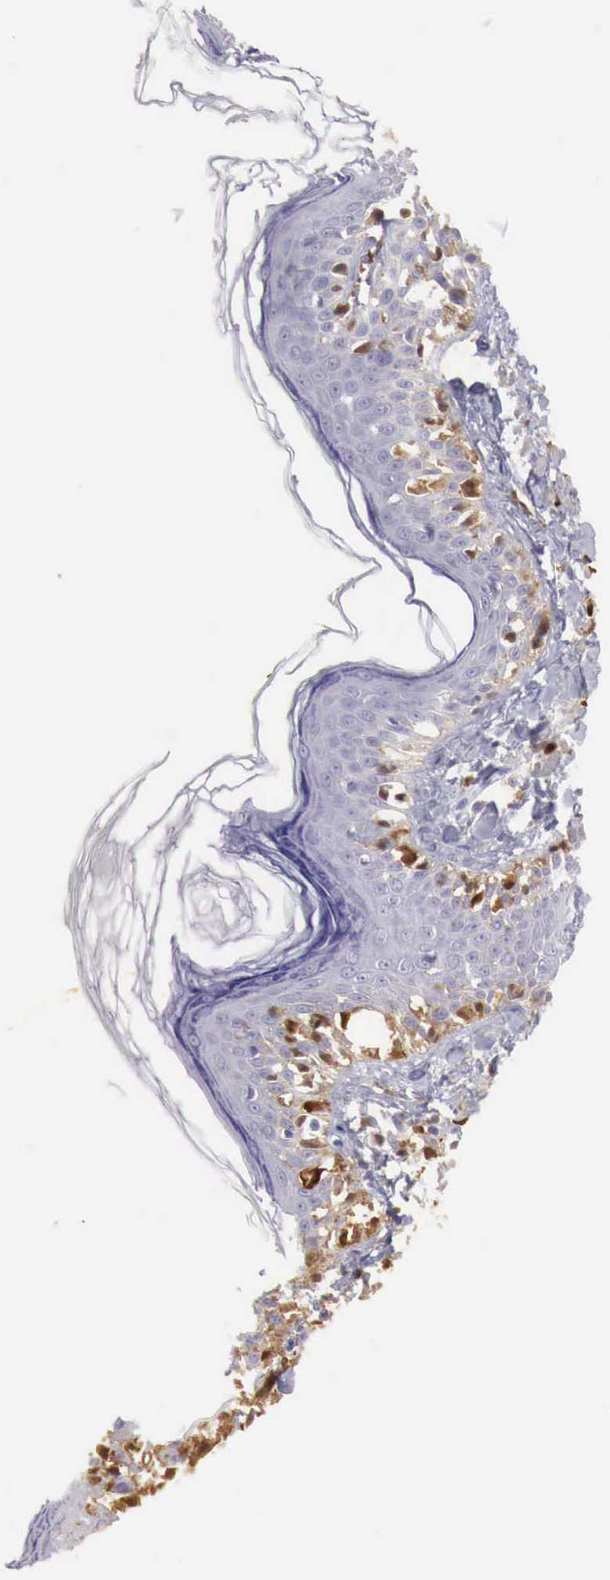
{"staining": {"intensity": "moderate", "quantity": "25%-75%", "location": "cytoplasmic/membranous"}, "tissue": "melanoma", "cell_type": "Tumor cells", "image_type": "cancer", "snomed": [{"axis": "morphology", "description": "Malignant melanoma, NOS"}, {"axis": "topography", "description": "Skin"}], "caption": "Immunohistochemical staining of malignant melanoma shows moderate cytoplasmic/membranous protein positivity in approximately 25%-75% of tumor cells.", "gene": "RENBP", "patient": {"sex": "male", "age": 80}}